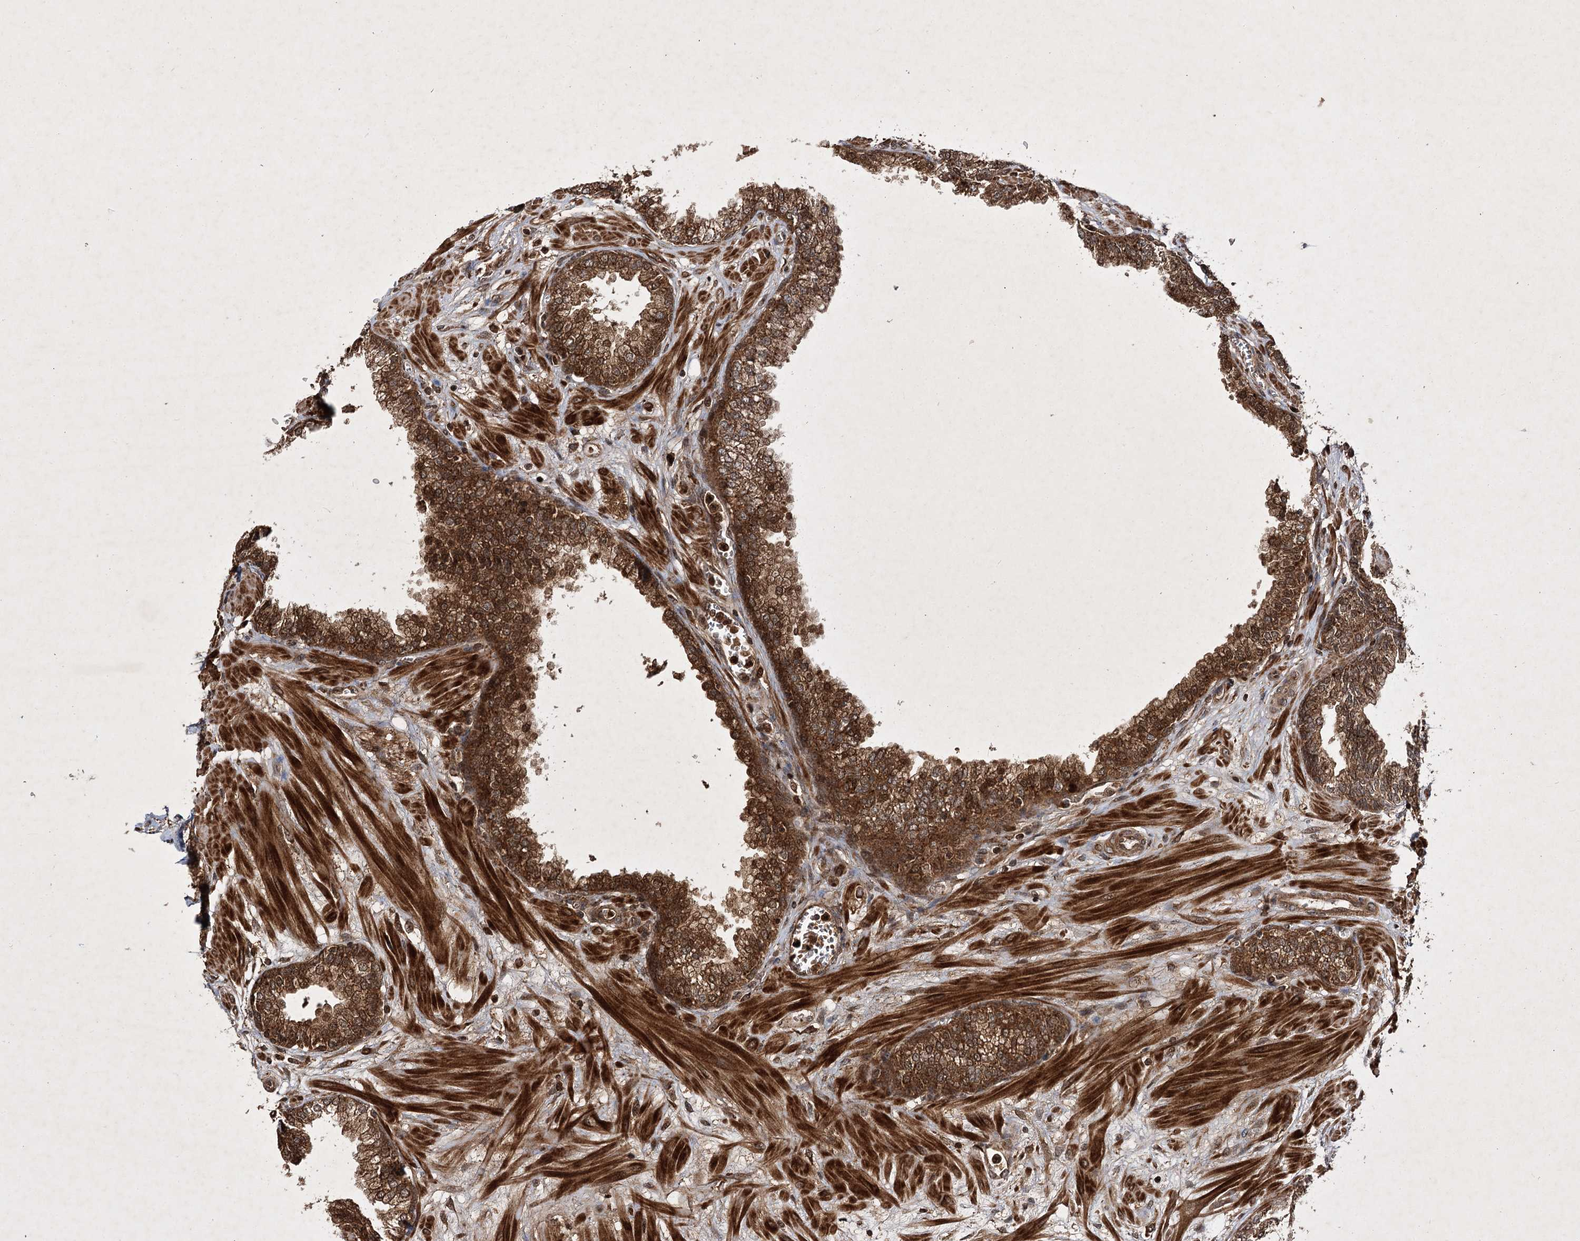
{"staining": {"intensity": "strong", "quantity": ">75%", "location": "cytoplasmic/membranous"}, "tissue": "prostate", "cell_type": "Glandular cells", "image_type": "normal", "snomed": [{"axis": "morphology", "description": "Normal tissue, NOS"}, {"axis": "morphology", "description": "Urothelial carcinoma, Low grade"}, {"axis": "topography", "description": "Urinary bladder"}, {"axis": "topography", "description": "Prostate"}], "caption": "Immunohistochemistry of normal human prostate reveals high levels of strong cytoplasmic/membranous staining in about >75% of glandular cells. (DAB = brown stain, brightfield microscopy at high magnification).", "gene": "DNAJC13", "patient": {"sex": "male", "age": 60}}